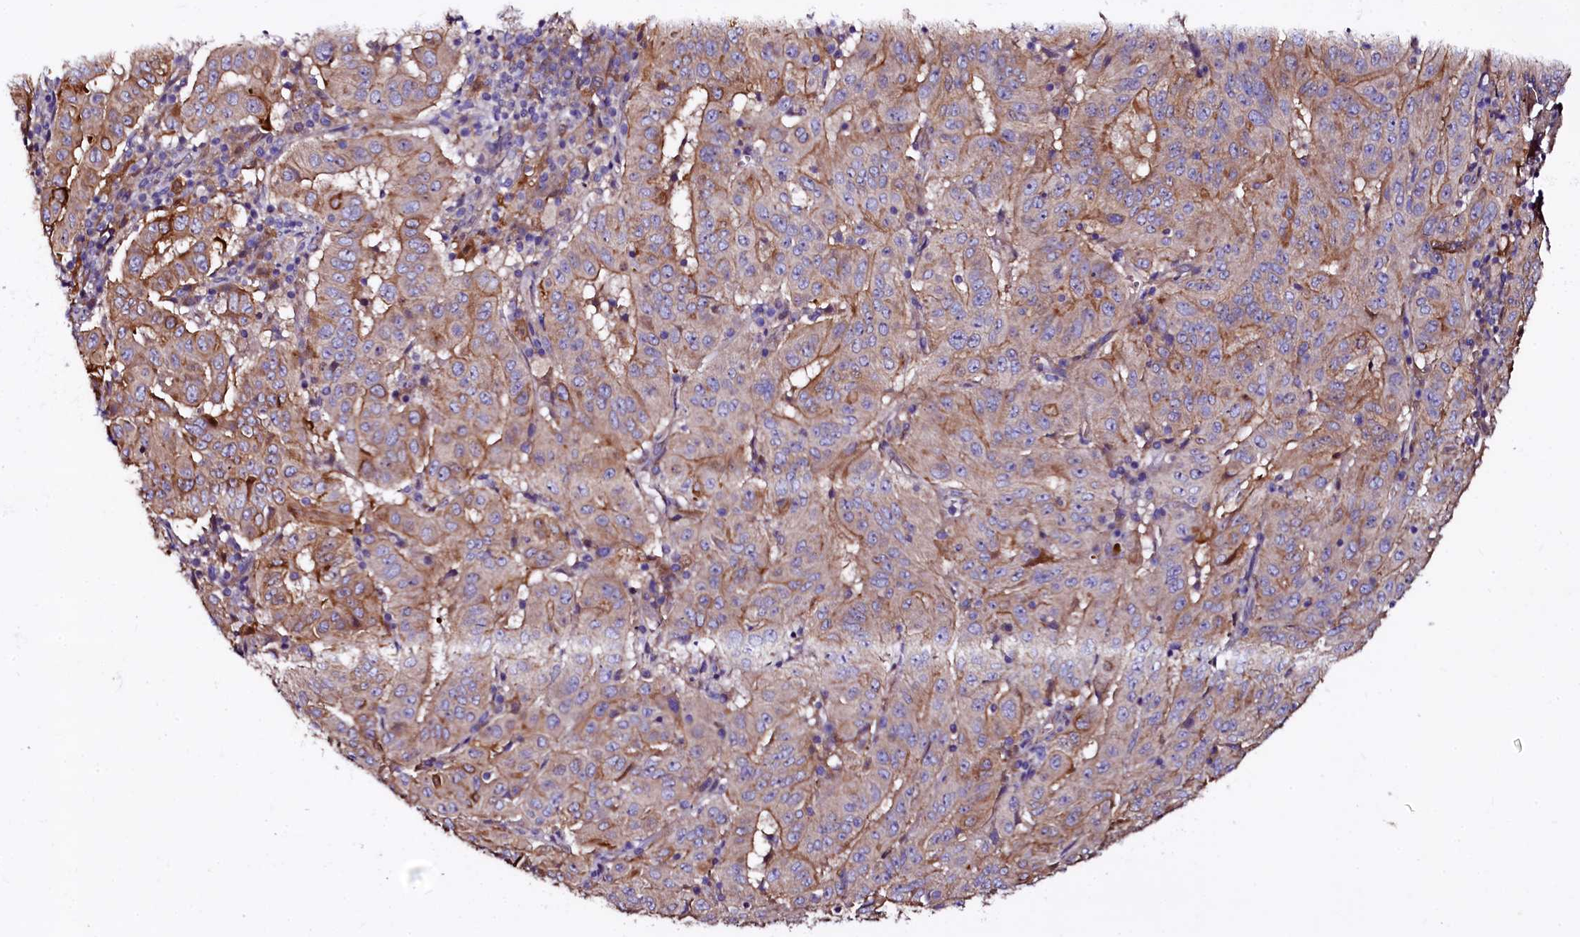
{"staining": {"intensity": "moderate", "quantity": "25%-75%", "location": "cytoplasmic/membranous"}, "tissue": "pancreatic cancer", "cell_type": "Tumor cells", "image_type": "cancer", "snomed": [{"axis": "morphology", "description": "Adenocarcinoma, NOS"}, {"axis": "topography", "description": "Pancreas"}], "caption": "Approximately 25%-75% of tumor cells in pancreatic adenocarcinoma display moderate cytoplasmic/membranous protein staining as visualized by brown immunohistochemical staining.", "gene": "APPL2", "patient": {"sex": "male", "age": 63}}